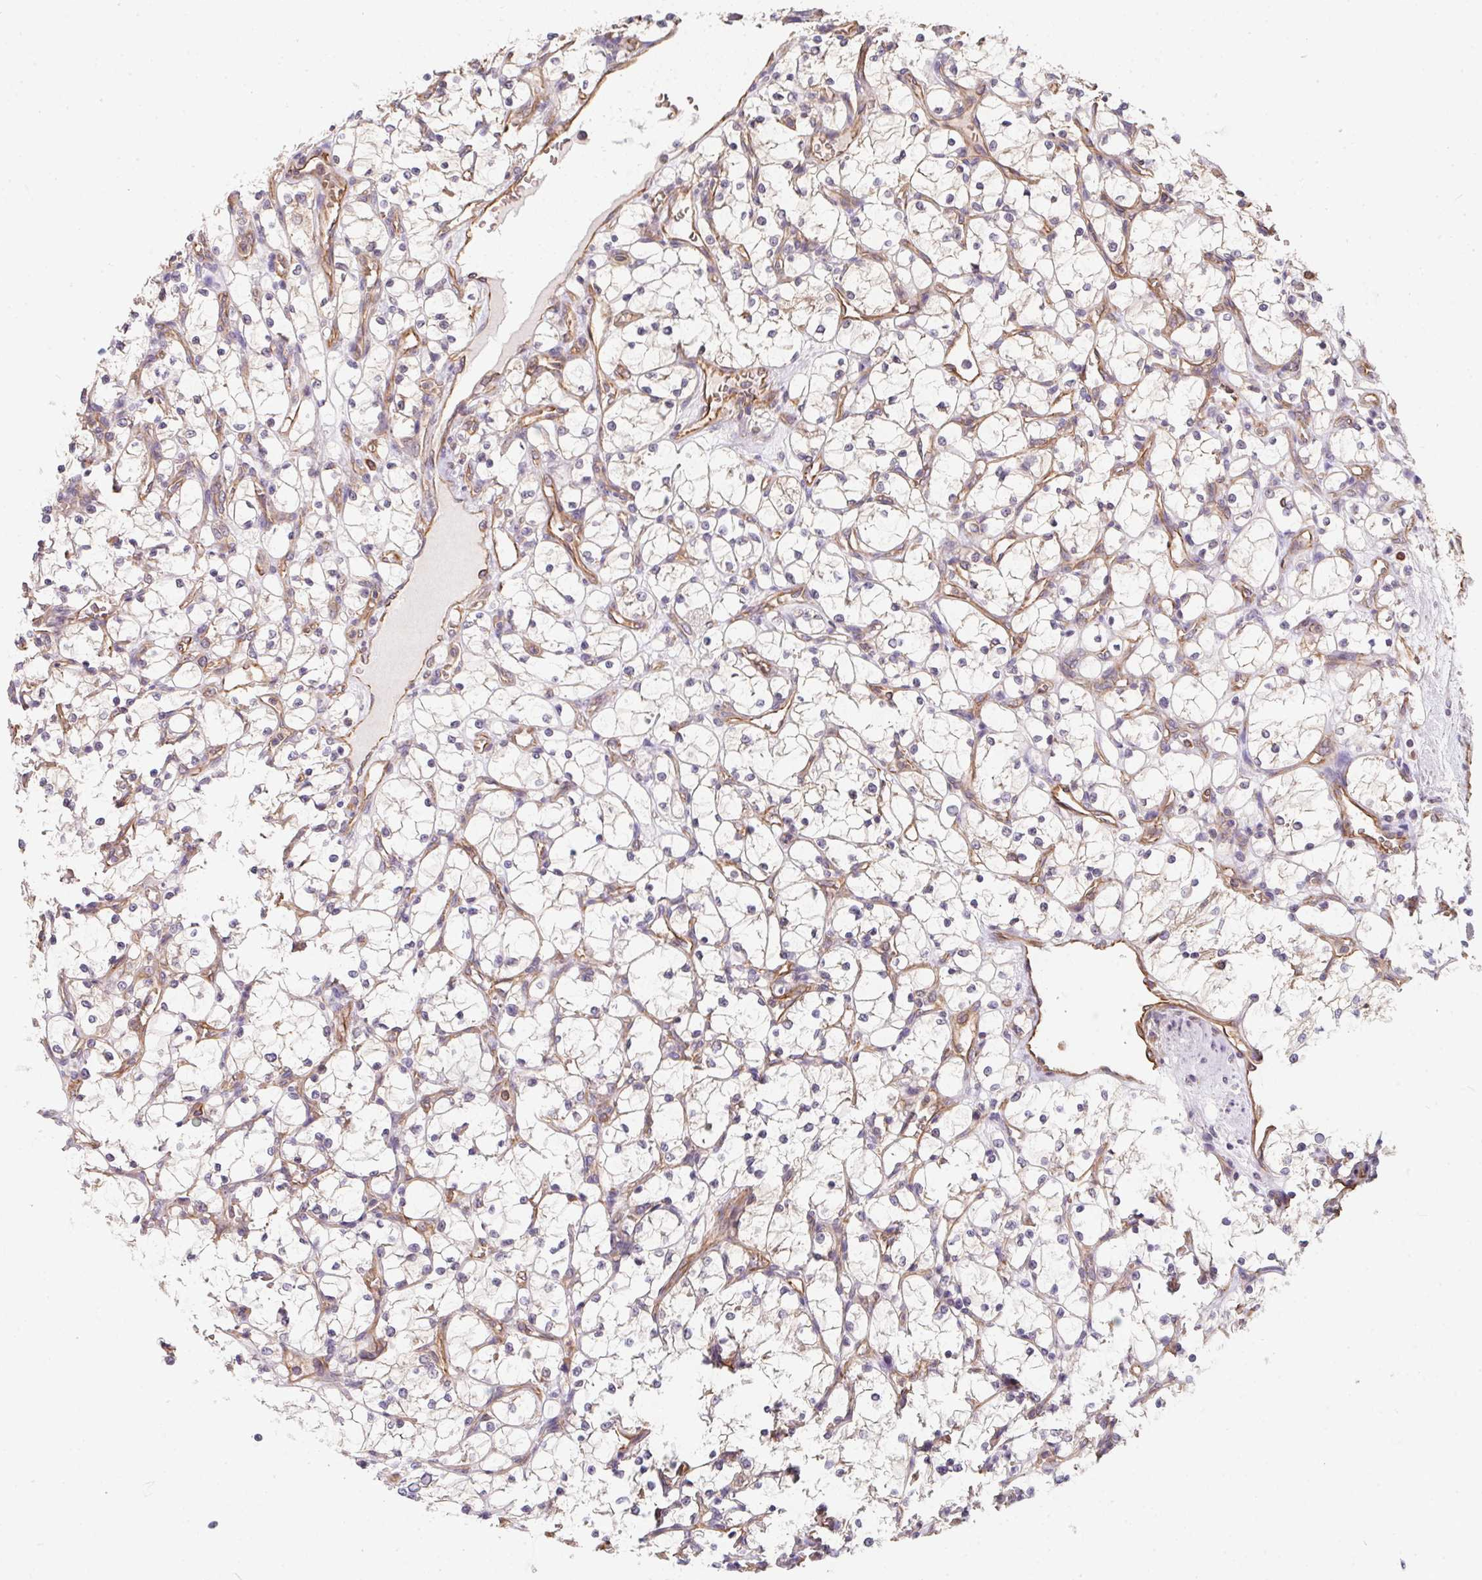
{"staining": {"intensity": "negative", "quantity": "none", "location": "none"}, "tissue": "renal cancer", "cell_type": "Tumor cells", "image_type": "cancer", "snomed": [{"axis": "morphology", "description": "Adenocarcinoma, NOS"}, {"axis": "topography", "description": "Kidney"}], "caption": "High magnification brightfield microscopy of renal cancer (adenocarcinoma) stained with DAB (3,3'-diaminobenzidine) (brown) and counterstained with hematoxylin (blue): tumor cells show no significant staining.", "gene": "TBKBP1", "patient": {"sex": "female", "age": 69}}